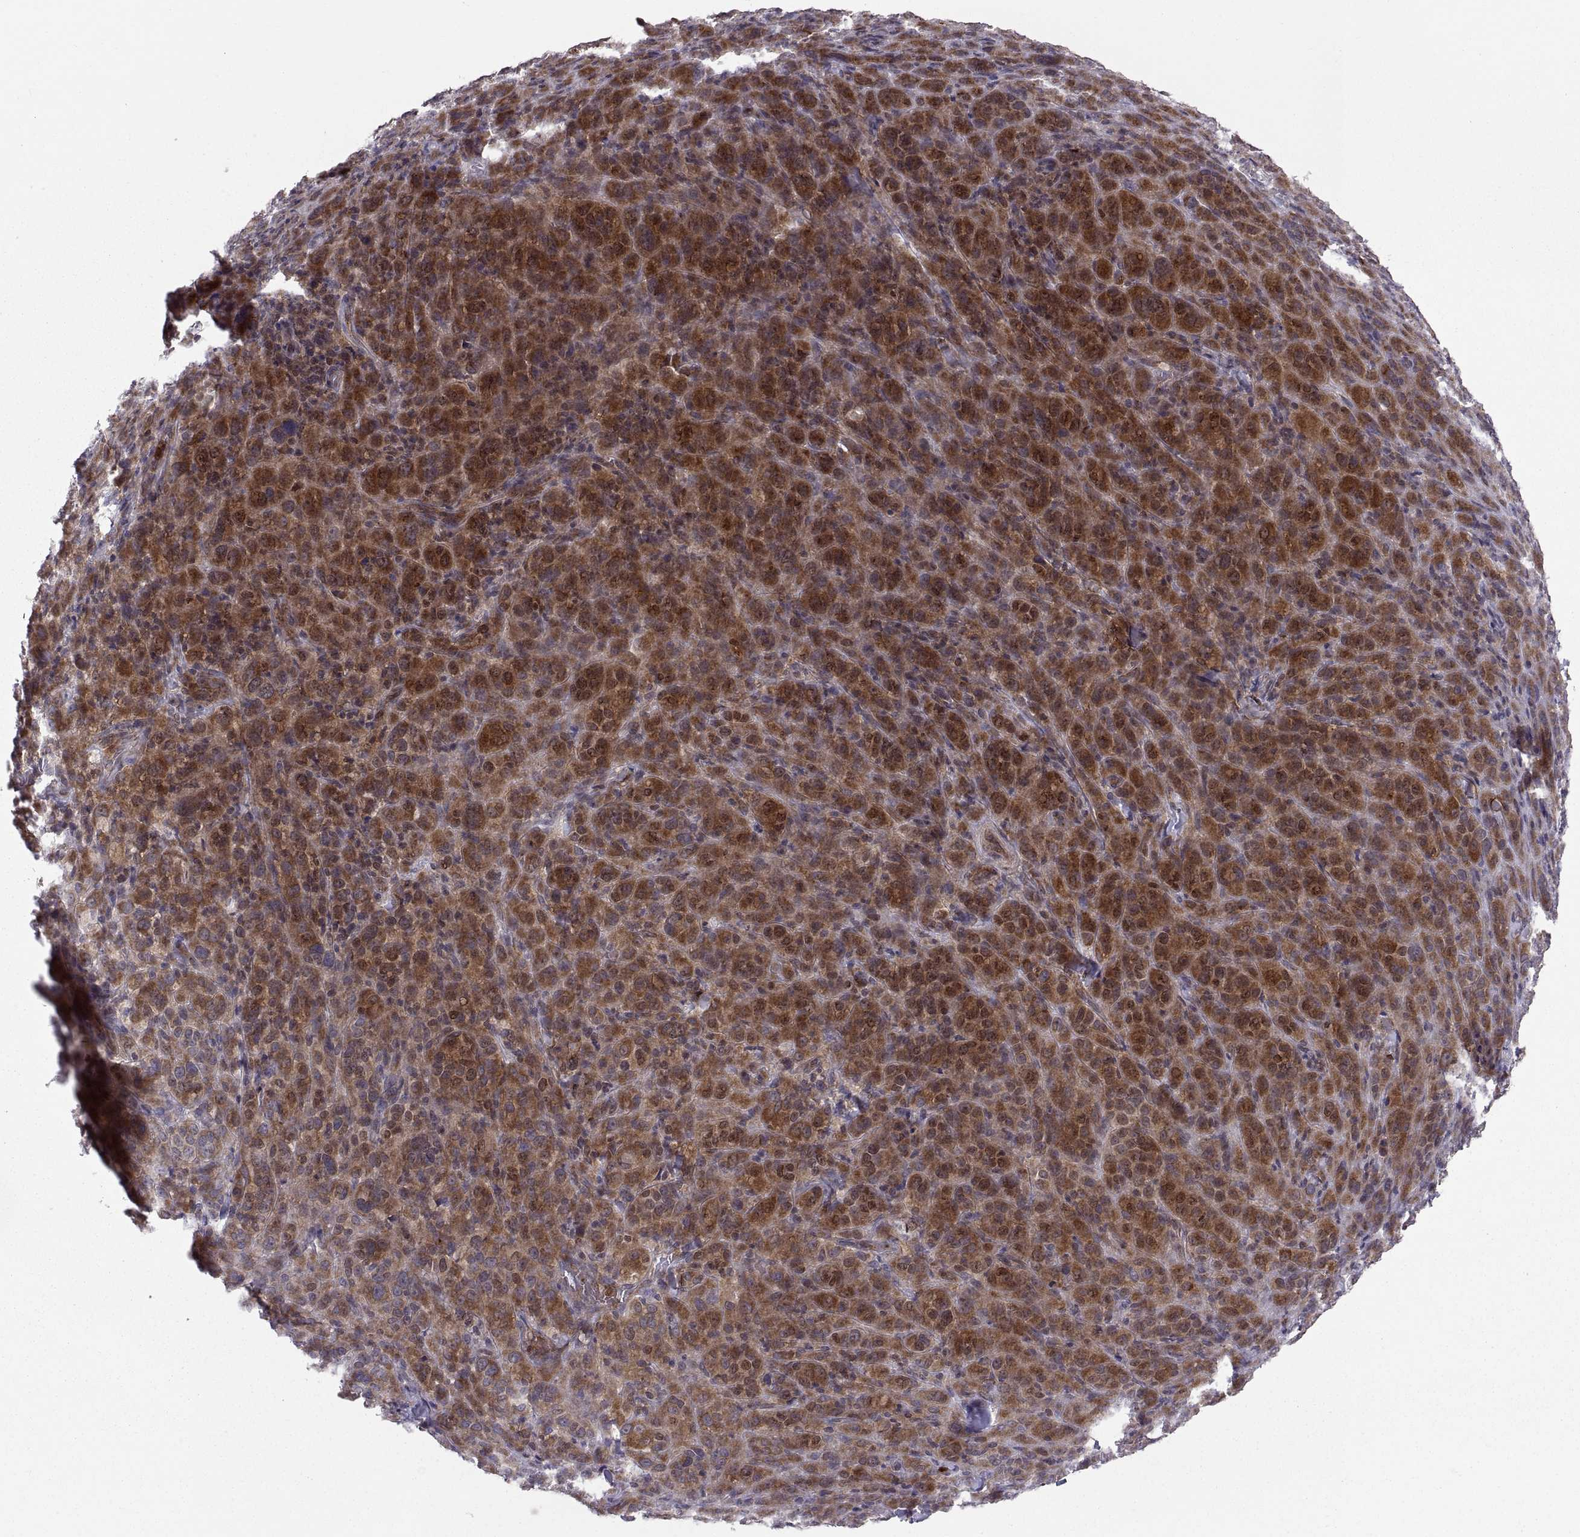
{"staining": {"intensity": "strong", "quantity": ">75%", "location": "cytoplasmic/membranous"}, "tissue": "melanoma", "cell_type": "Tumor cells", "image_type": "cancer", "snomed": [{"axis": "morphology", "description": "Malignant melanoma, NOS"}, {"axis": "topography", "description": "Skin"}], "caption": "Malignant melanoma stained for a protein (brown) displays strong cytoplasmic/membranous positive positivity in approximately >75% of tumor cells.", "gene": "TESC", "patient": {"sex": "female", "age": 87}}